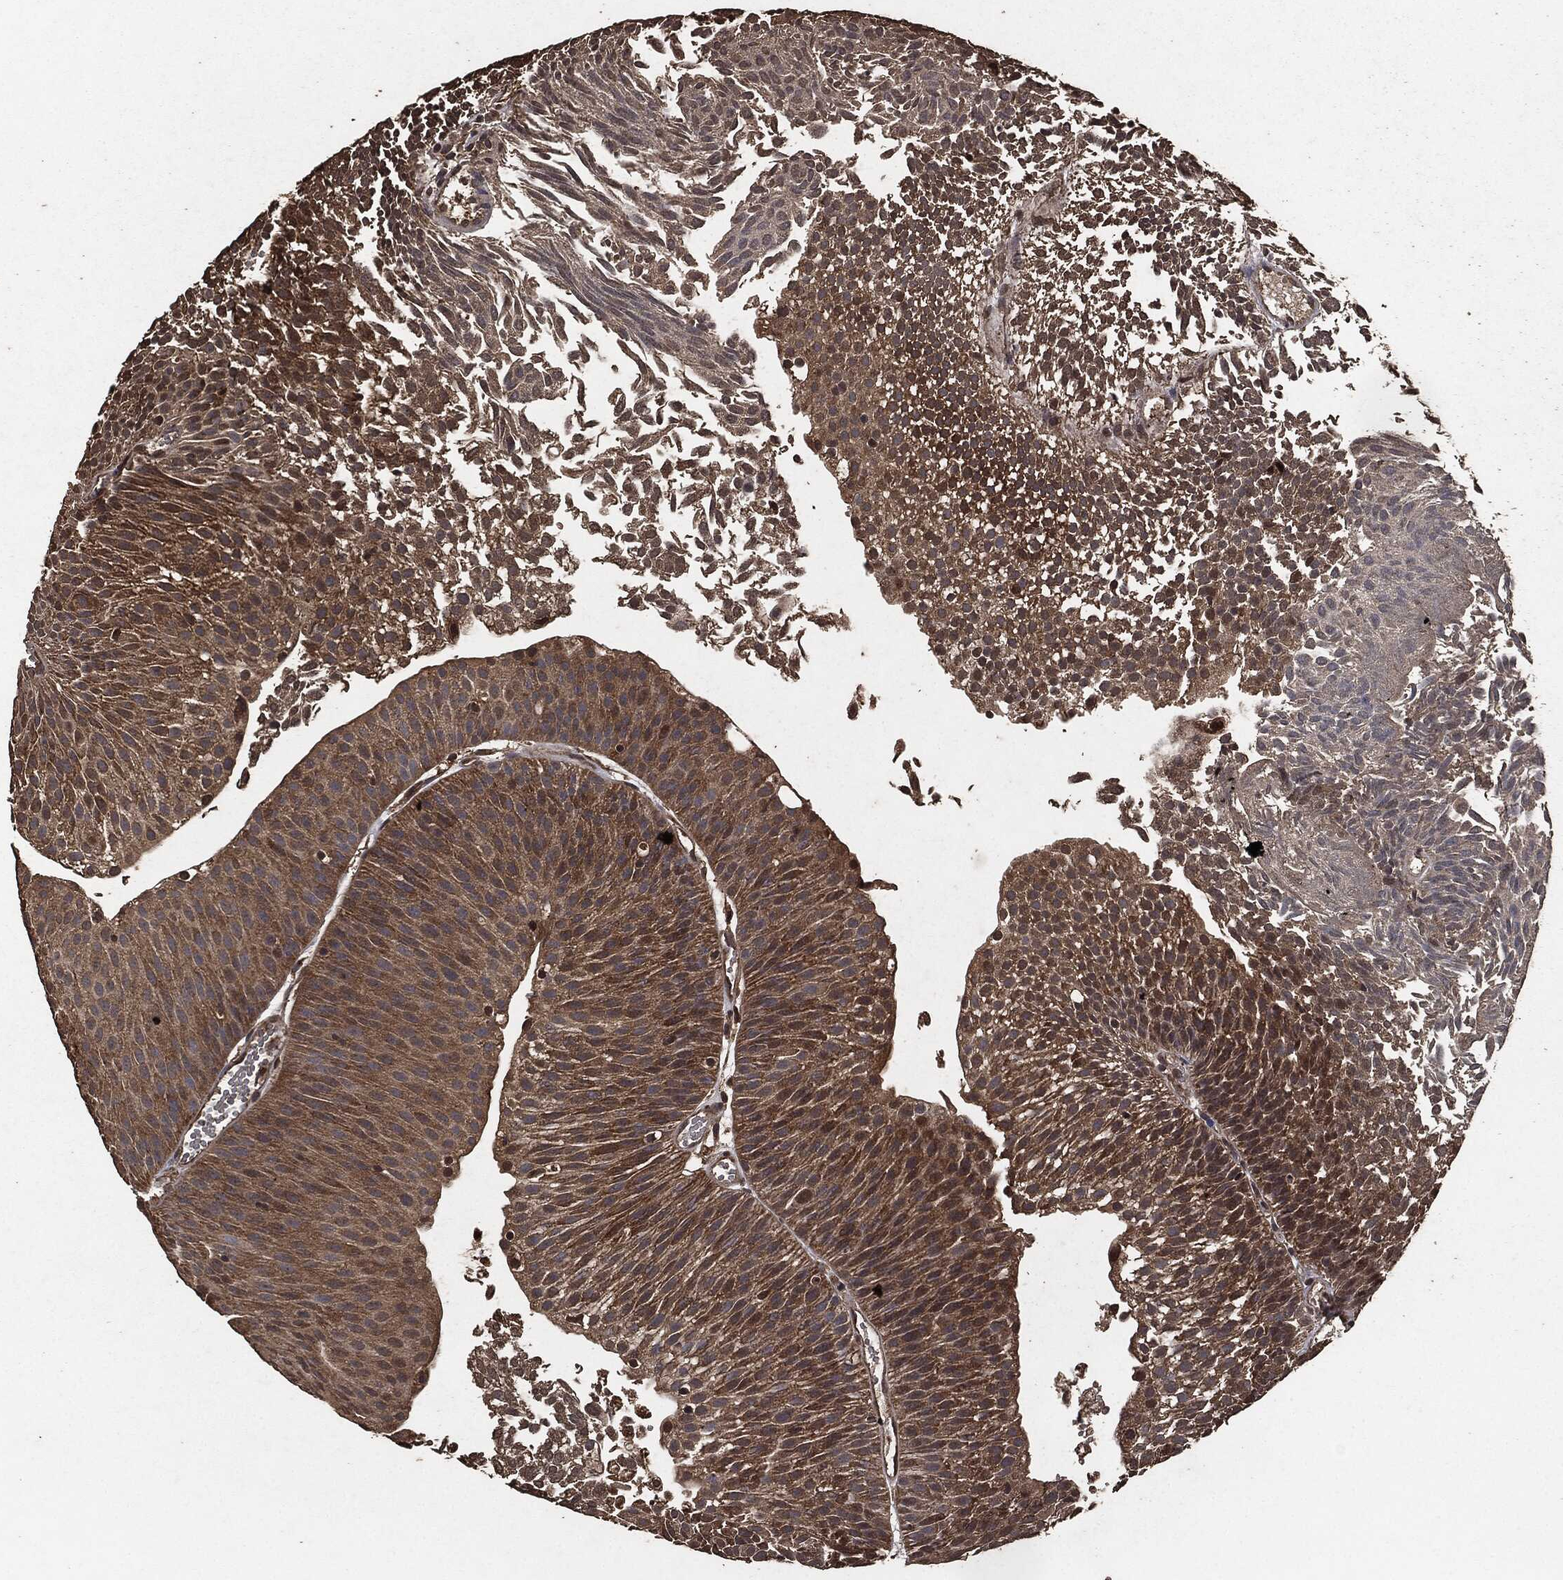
{"staining": {"intensity": "moderate", "quantity": ">75%", "location": "cytoplasmic/membranous"}, "tissue": "urothelial cancer", "cell_type": "Tumor cells", "image_type": "cancer", "snomed": [{"axis": "morphology", "description": "Urothelial carcinoma, Low grade"}, {"axis": "topography", "description": "Urinary bladder"}], "caption": "Protein expression analysis of human low-grade urothelial carcinoma reveals moderate cytoplasmic/membranous expression in approximately >75% of tumor cells. (Stains: DAB in brown, nuclei in blue, Microscopy: brightfield microscopy at high magnification).", "gene": "AKT1S1", "patient": {"sex": "male", "age": 65}}